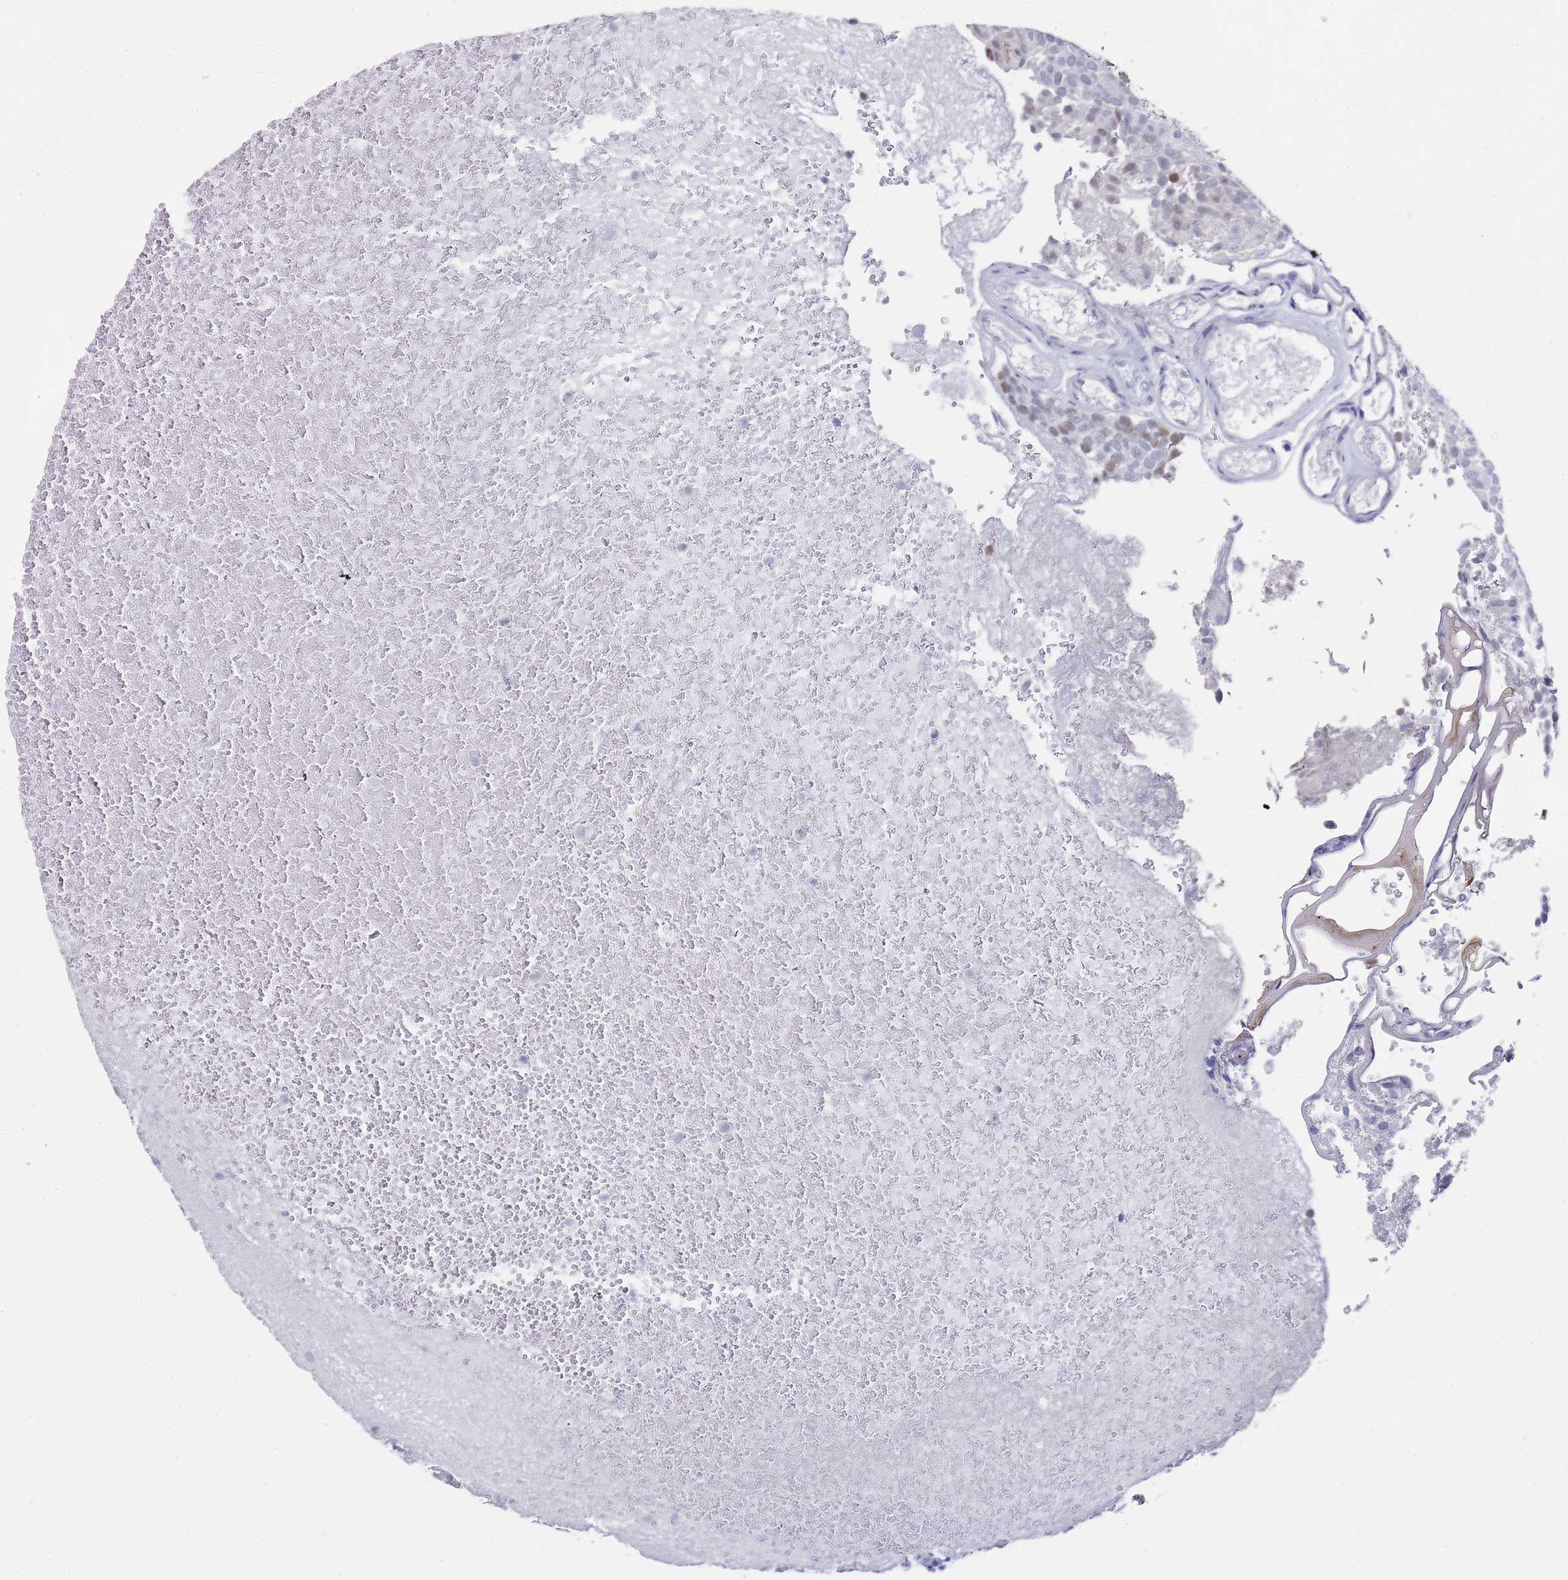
{"staining": {"intensity": "weak", "quantity": "25%-75%", "location": "nuclear"}, "tissue": "urothelial cancer", "cell_type": "Tumor cells", "image_type": "cancer", "snomed": [{"axis": "morphology", "description": "Urothelial carcinoma, Low grade"}, {"axis": "topography", "description": "Urinary bladder"}], "caption": "Human urothelial carcinoma (low-grade) stained with a protein marker shows weak staining in tumor cells.", "gene": "COPS6", "patient": {"sex": "male", "age": 78}}